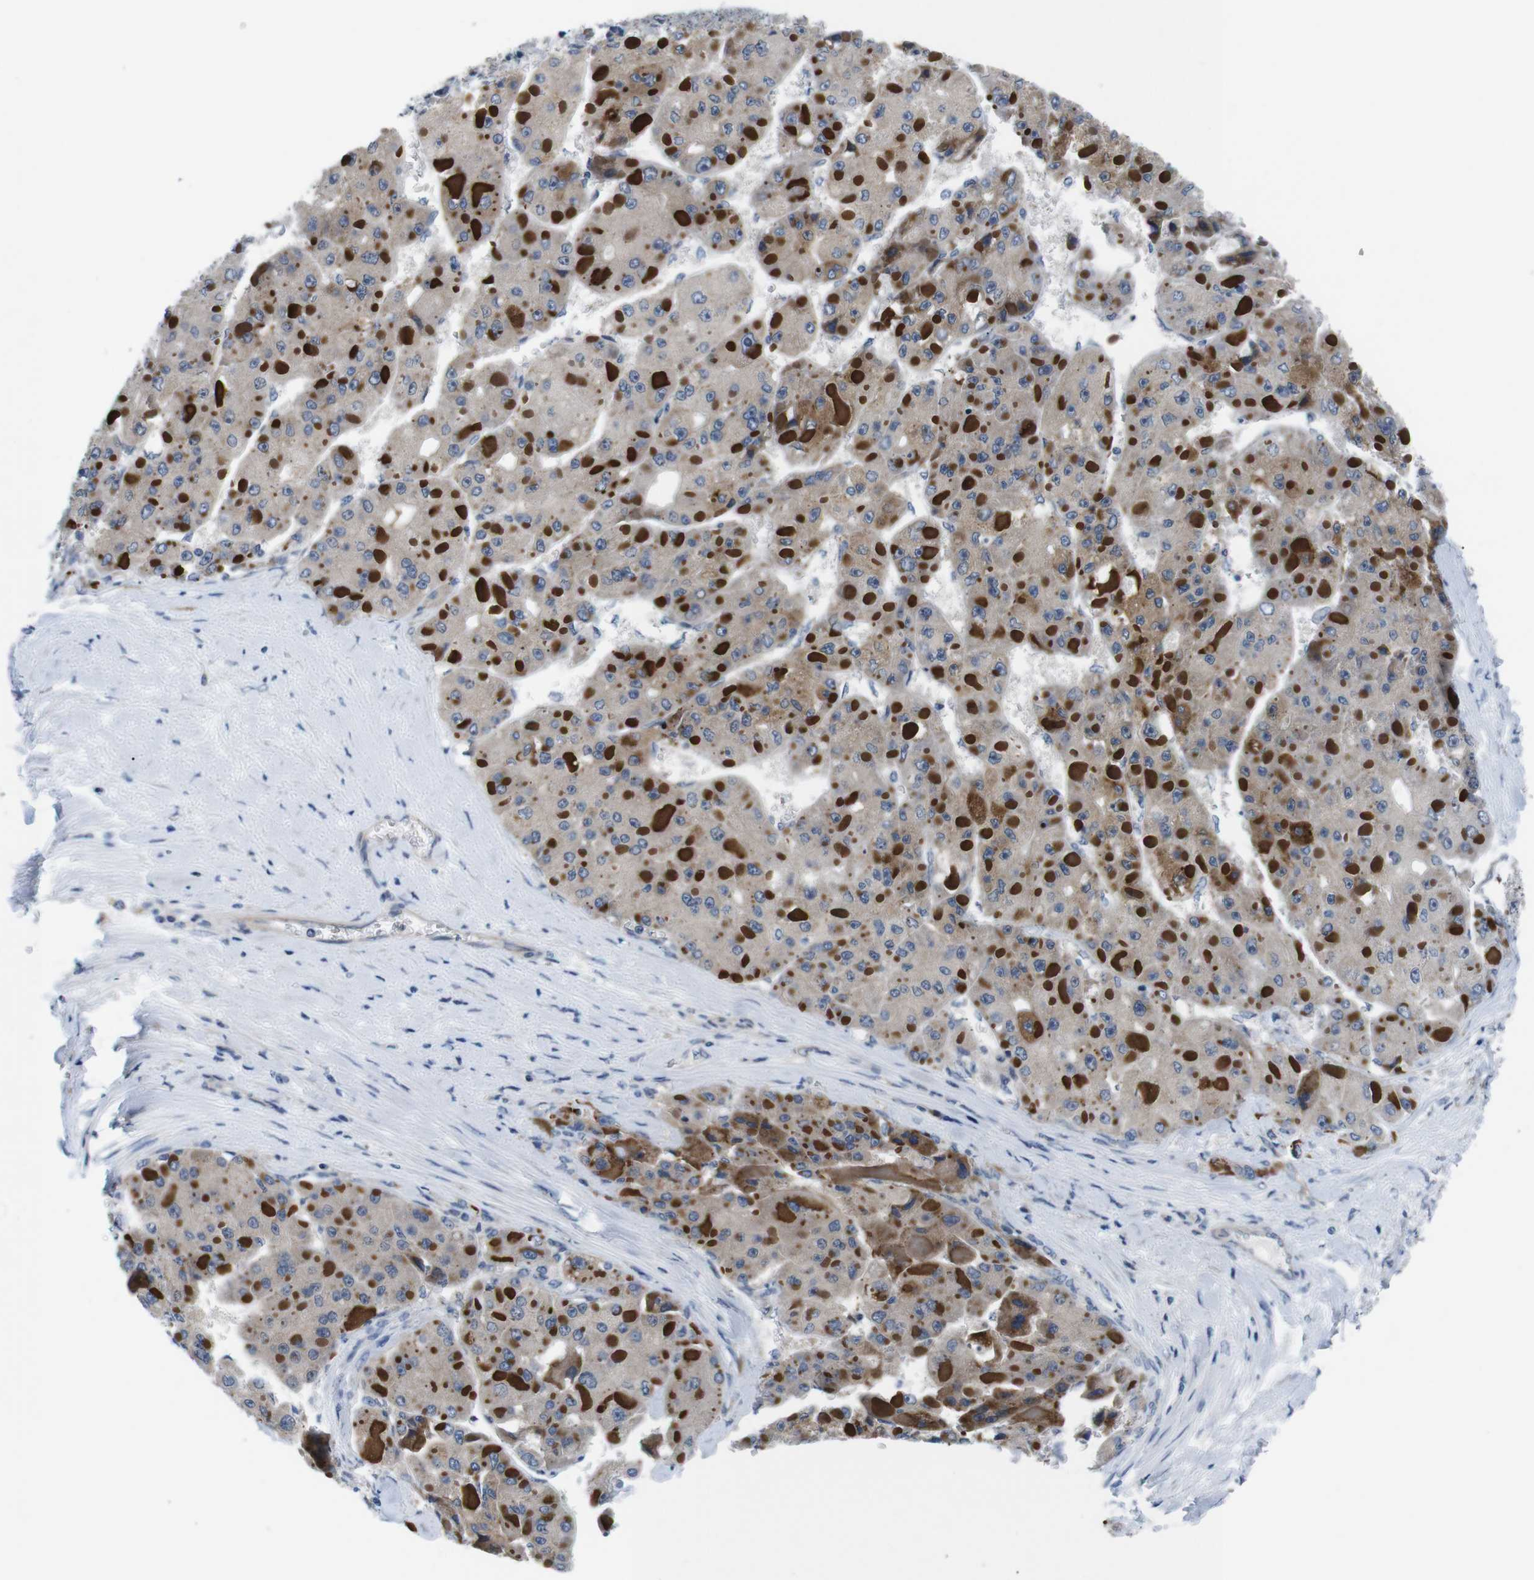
{"staining": {"intensity": "weak", "quantity": ">75%", "location": "cytoplasmic/membranous"}, "tissue": "liver cancer", "cell_type": "Tumor cells", "image_type": "cancer", "snomed": [{"axis": "morphology", "description": "Carcinoma, Hepatocellular, NOS"}, {"axis": "topography", "description": "Liver"}], "caption": "A brown stain labels weak cytoplasmic/membranous expression of a protein in human liver cancer tumor cells.", "gene": "JAK1", "patient": {"sex": "female", "age": 73}}